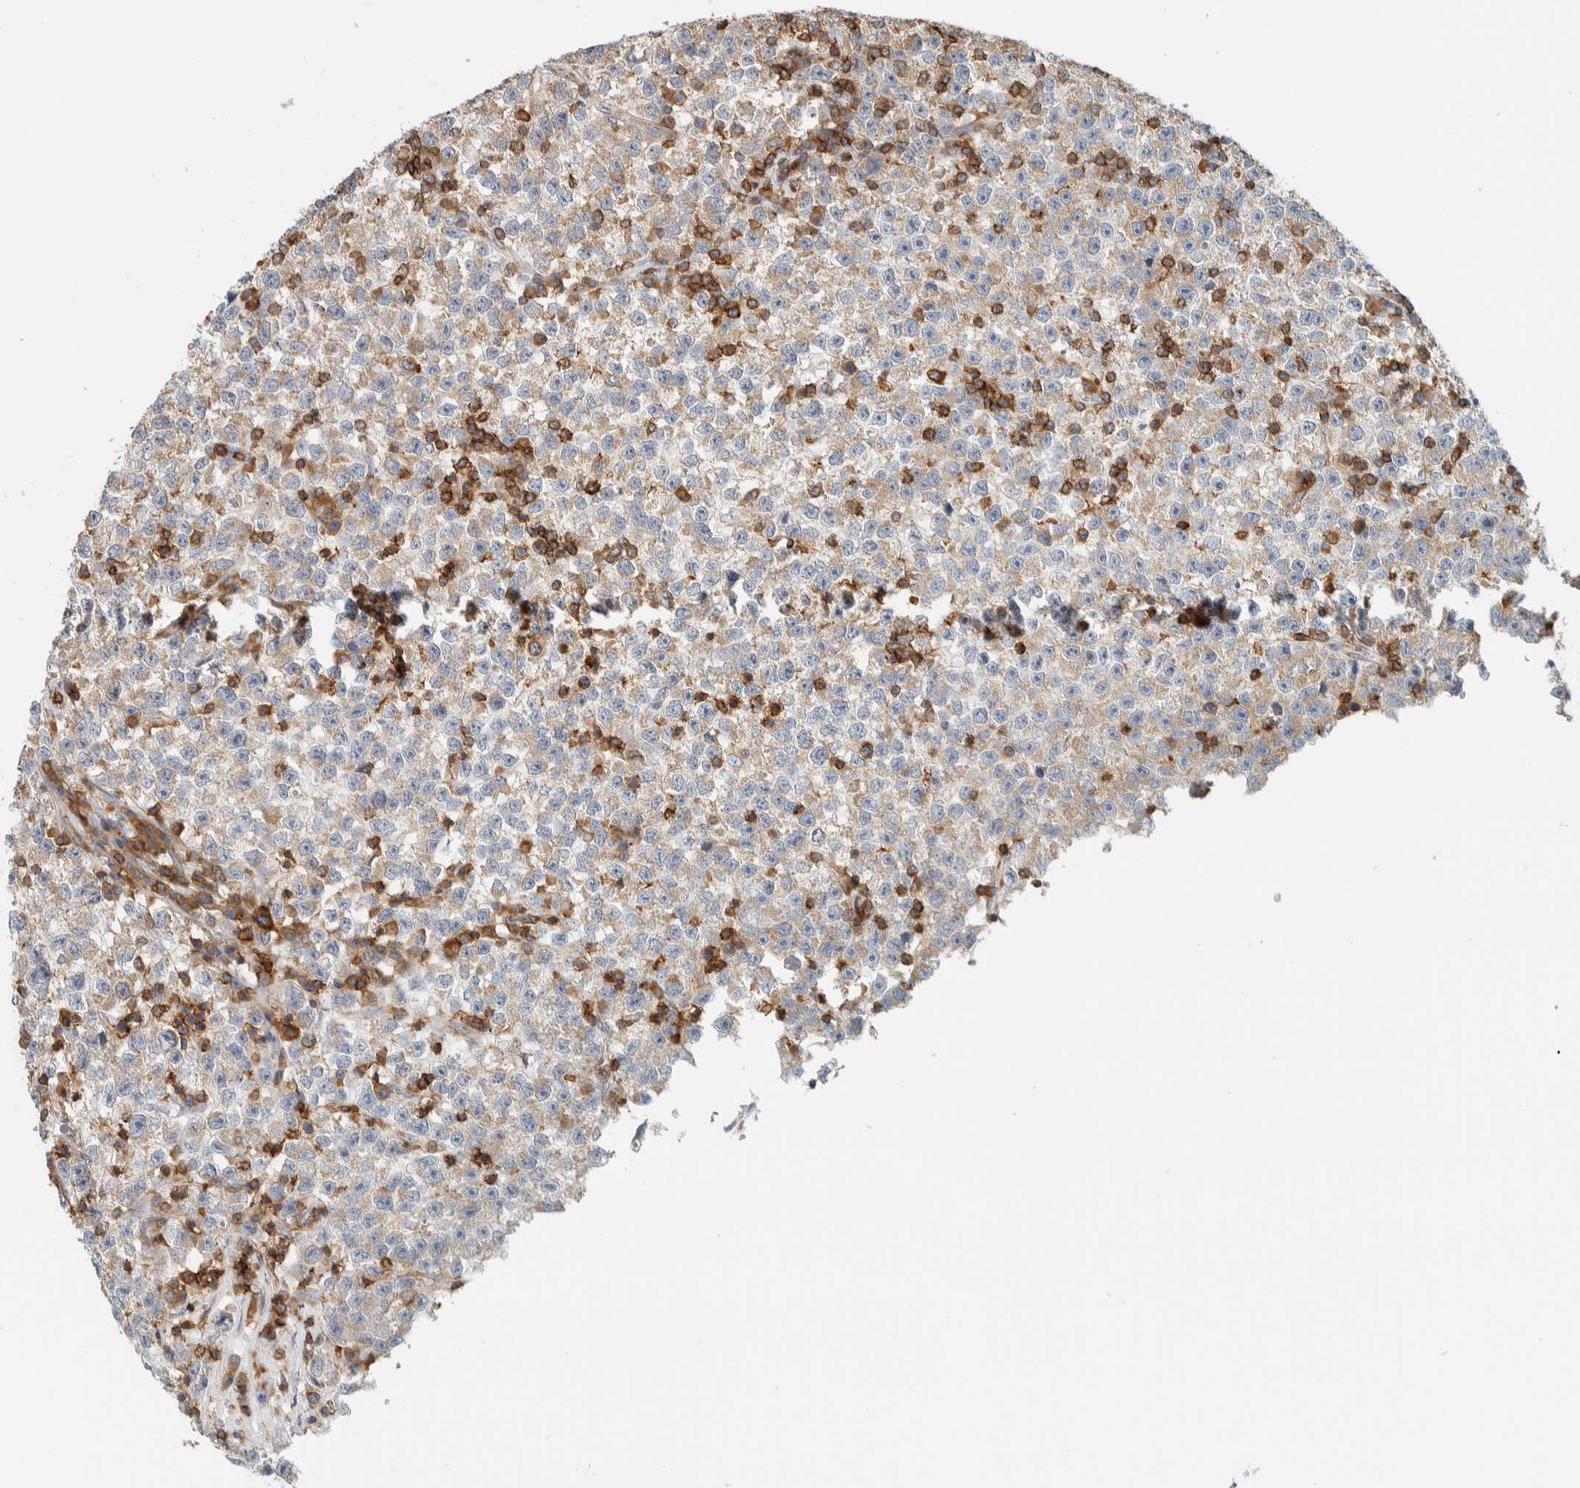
{"staining": {"intensity": "weak", "quantity": "25%-75%", "location": "cytoplasmic/membranous"}, "tissue": "testis cancer", "cell_type": "Tumor cells", "image_type": "cancer", "snomed": [{"axis": "morphology", "description": "Seminoma, NOS"}, {"axis": "topography", "description": "Testis"}], "caption": "Human testis cancer stained with a brown dye shows weak cytoplasmic/membranous positive positivity in approximately 25%-75% of tumor cells.", "gene": "CCDC57", "patient": {"sex": "male", "age": 22}}